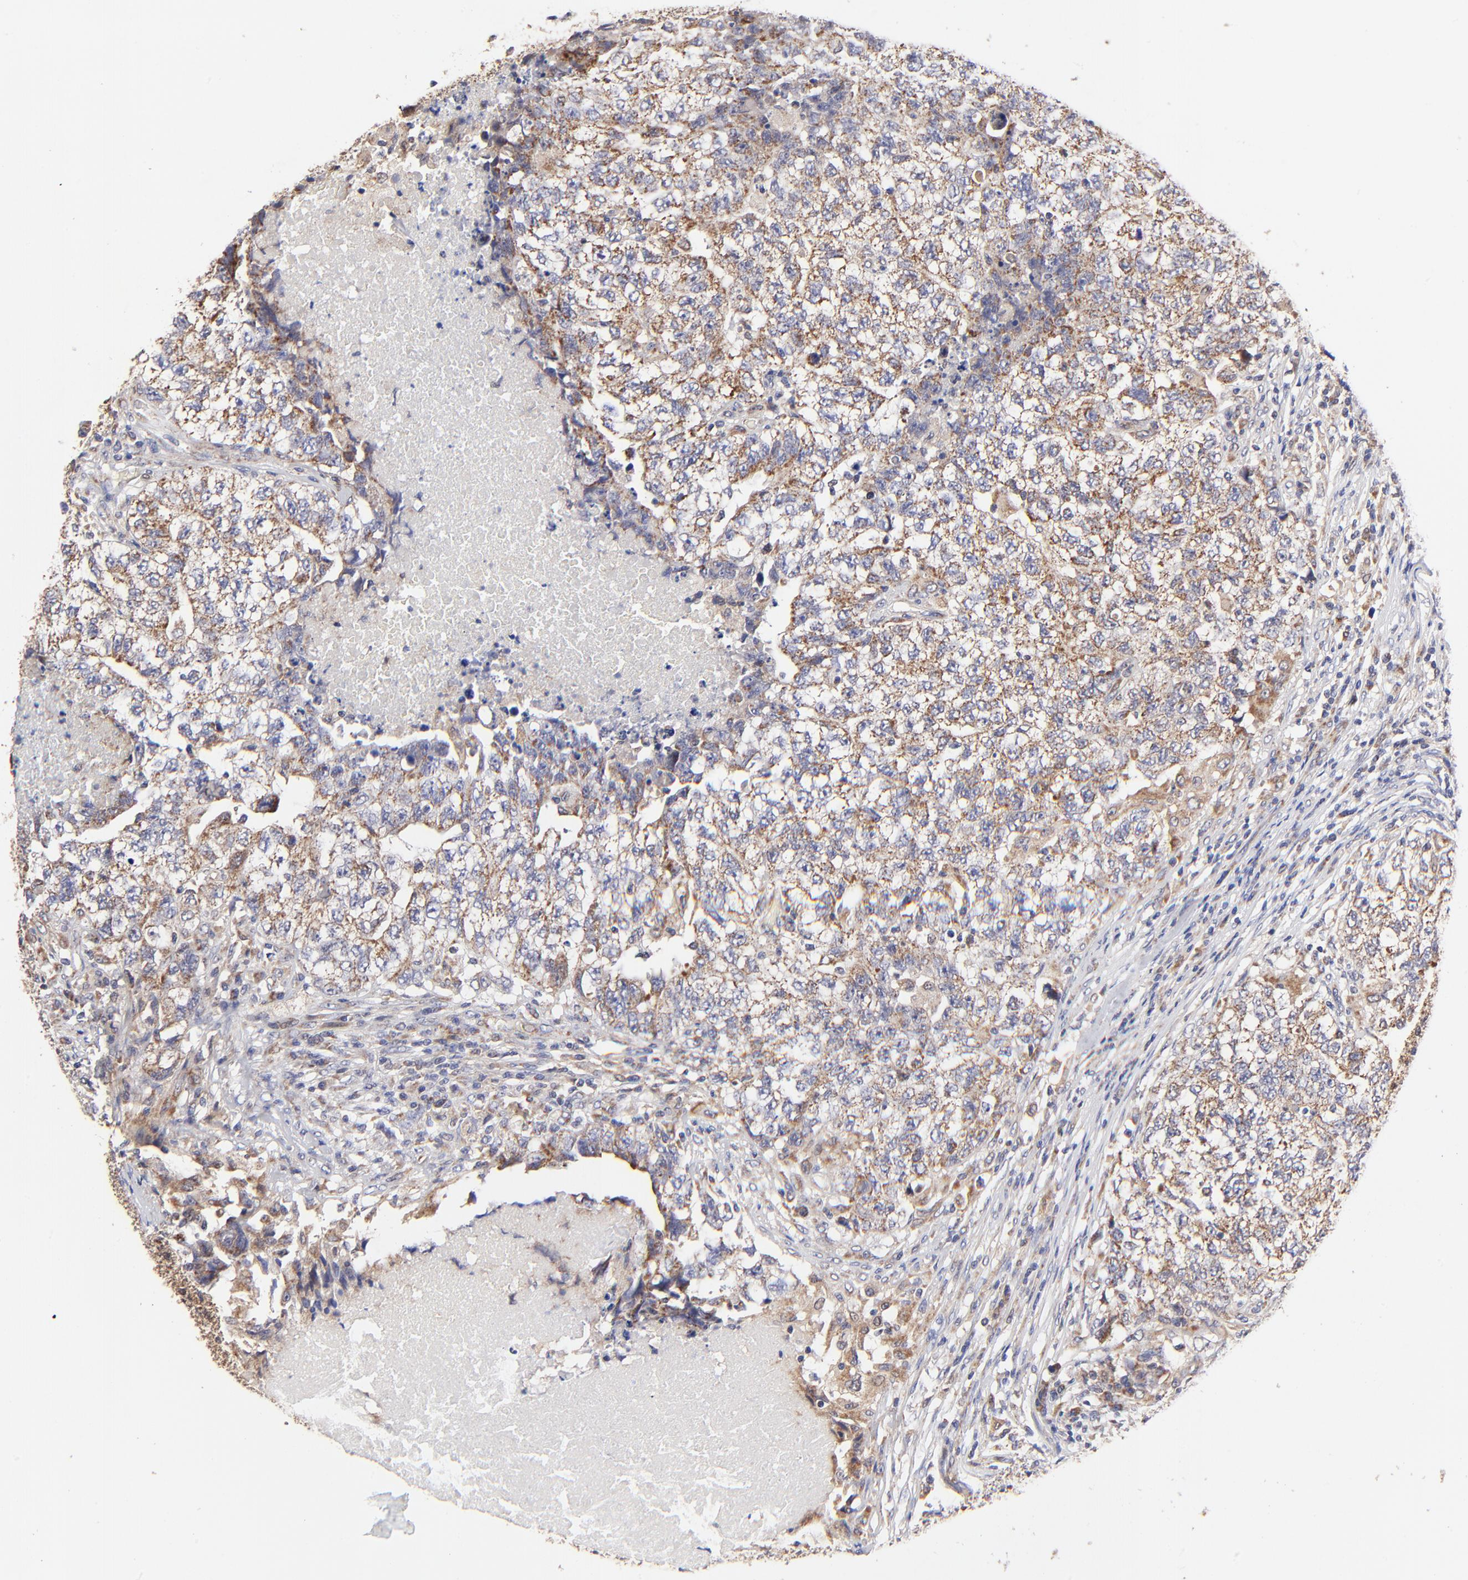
{"staining": {"intensity": "moderate", "quantity": "25%-75%", "location": "cytoplasmic/membranous,nuclear"}, "tissue": "testis cancer", "cell_type": "Tumor cells", "image_type": "cancer", "snomed": [{"axis": "morphology", "description": "Carcinoma, Embryonal, NOS"}, {"axis": "topography", "description": "Testis"}], "caption": "Tumor cells reveal medium levels of moderate cytoplasmic/membranous and nuclear staining in about 25%-75% of cells in testis cancer. The protein of interest is stained brown, and the nuclei are stained in blue (DAB IHC with brightfield microscopy, high magnification).", "gene": "FBXL12", "patient": {"sex": "male", "age": 21}}